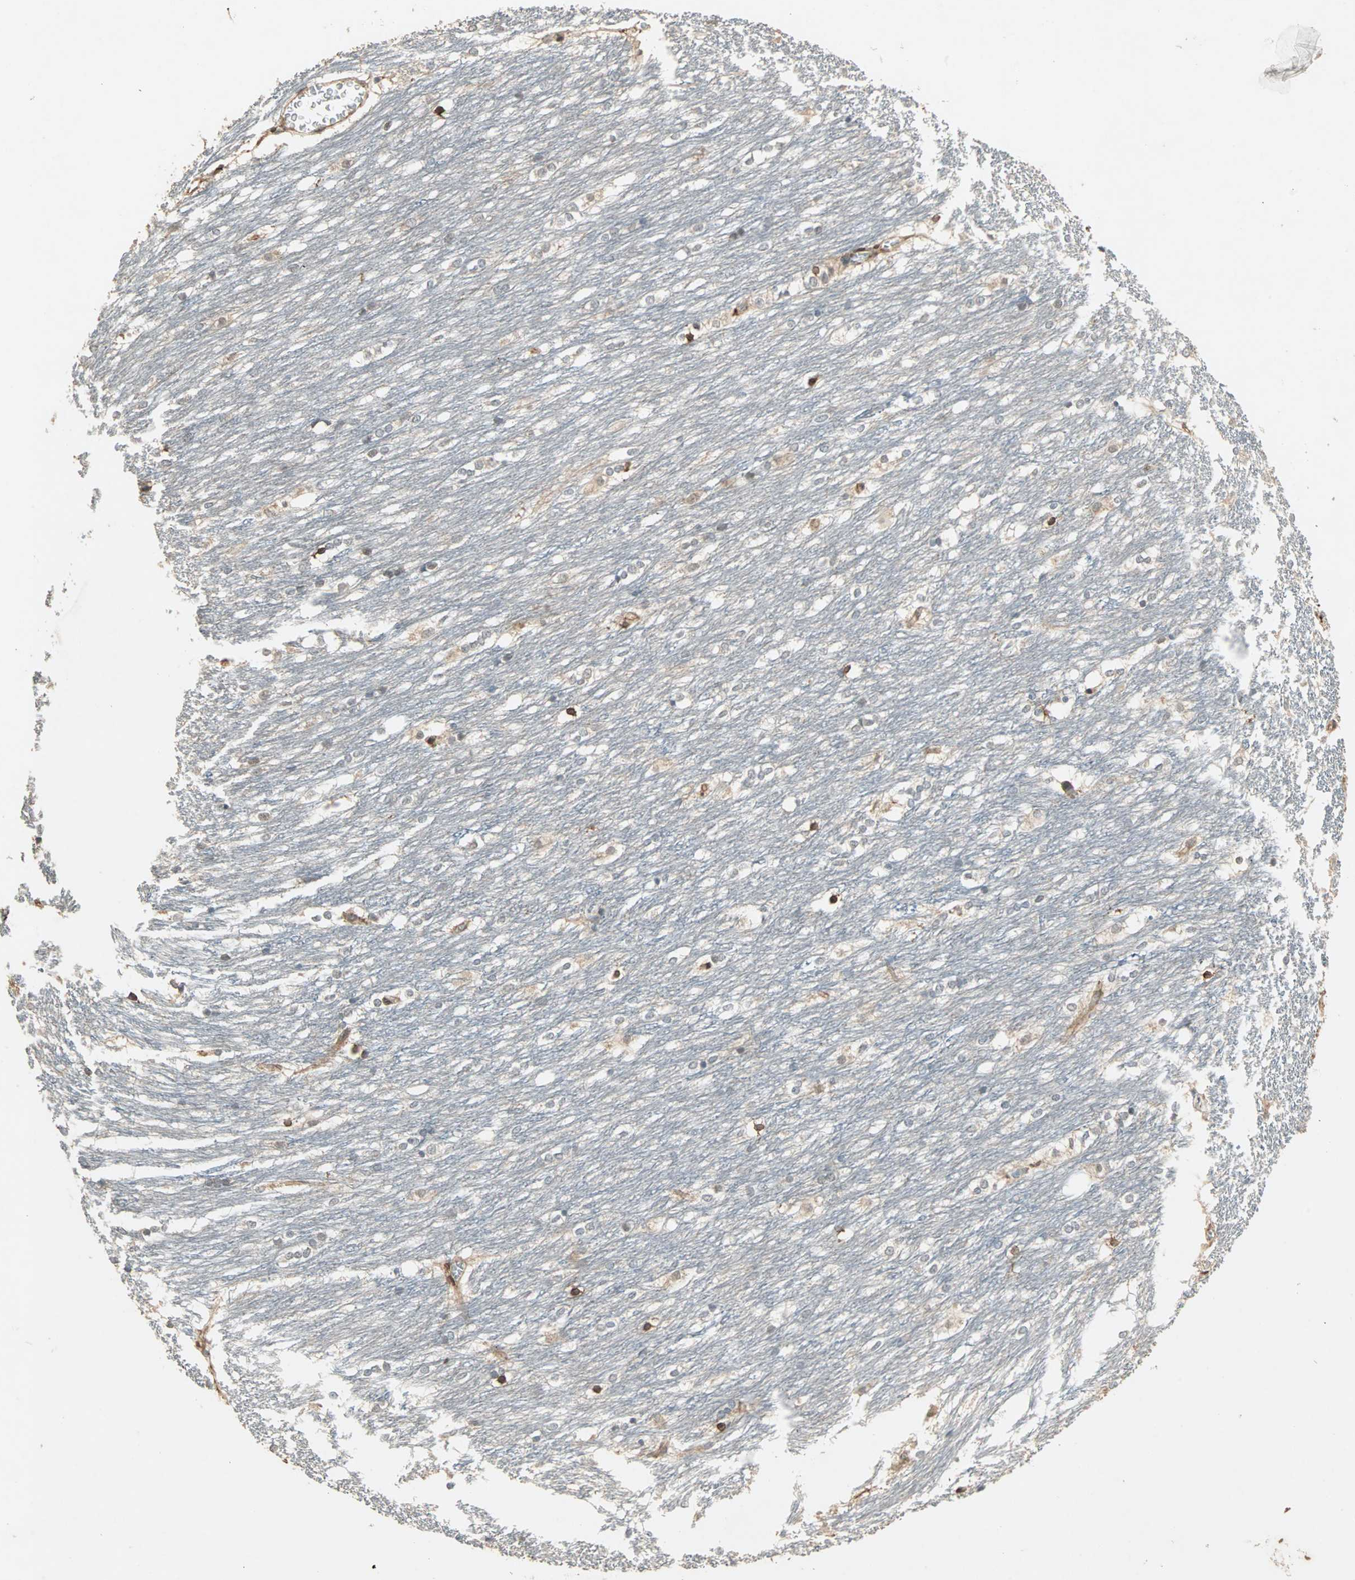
{"staining": {"intensity": "weak", "quantity": "25%-75%", "location": "cytoplasmic/membranous"}, "tissue": "caudate", "cell_type": "Glial cells", "image_type": "normal", "snomed": [{"axis": "morphology", "description": "Normal tissue, NOS"}, {"axis": "topography", "description": "Lateral ventricle wall"}], "caption": "About 25%-75% of glial cells in normal caudate demonstrate weak cytoplasmic/membranous protein positivity as visualized by brown immunohistochemical staining.", "gene": "TRPV4", "patient": {"sex": "female", "age": 19}}